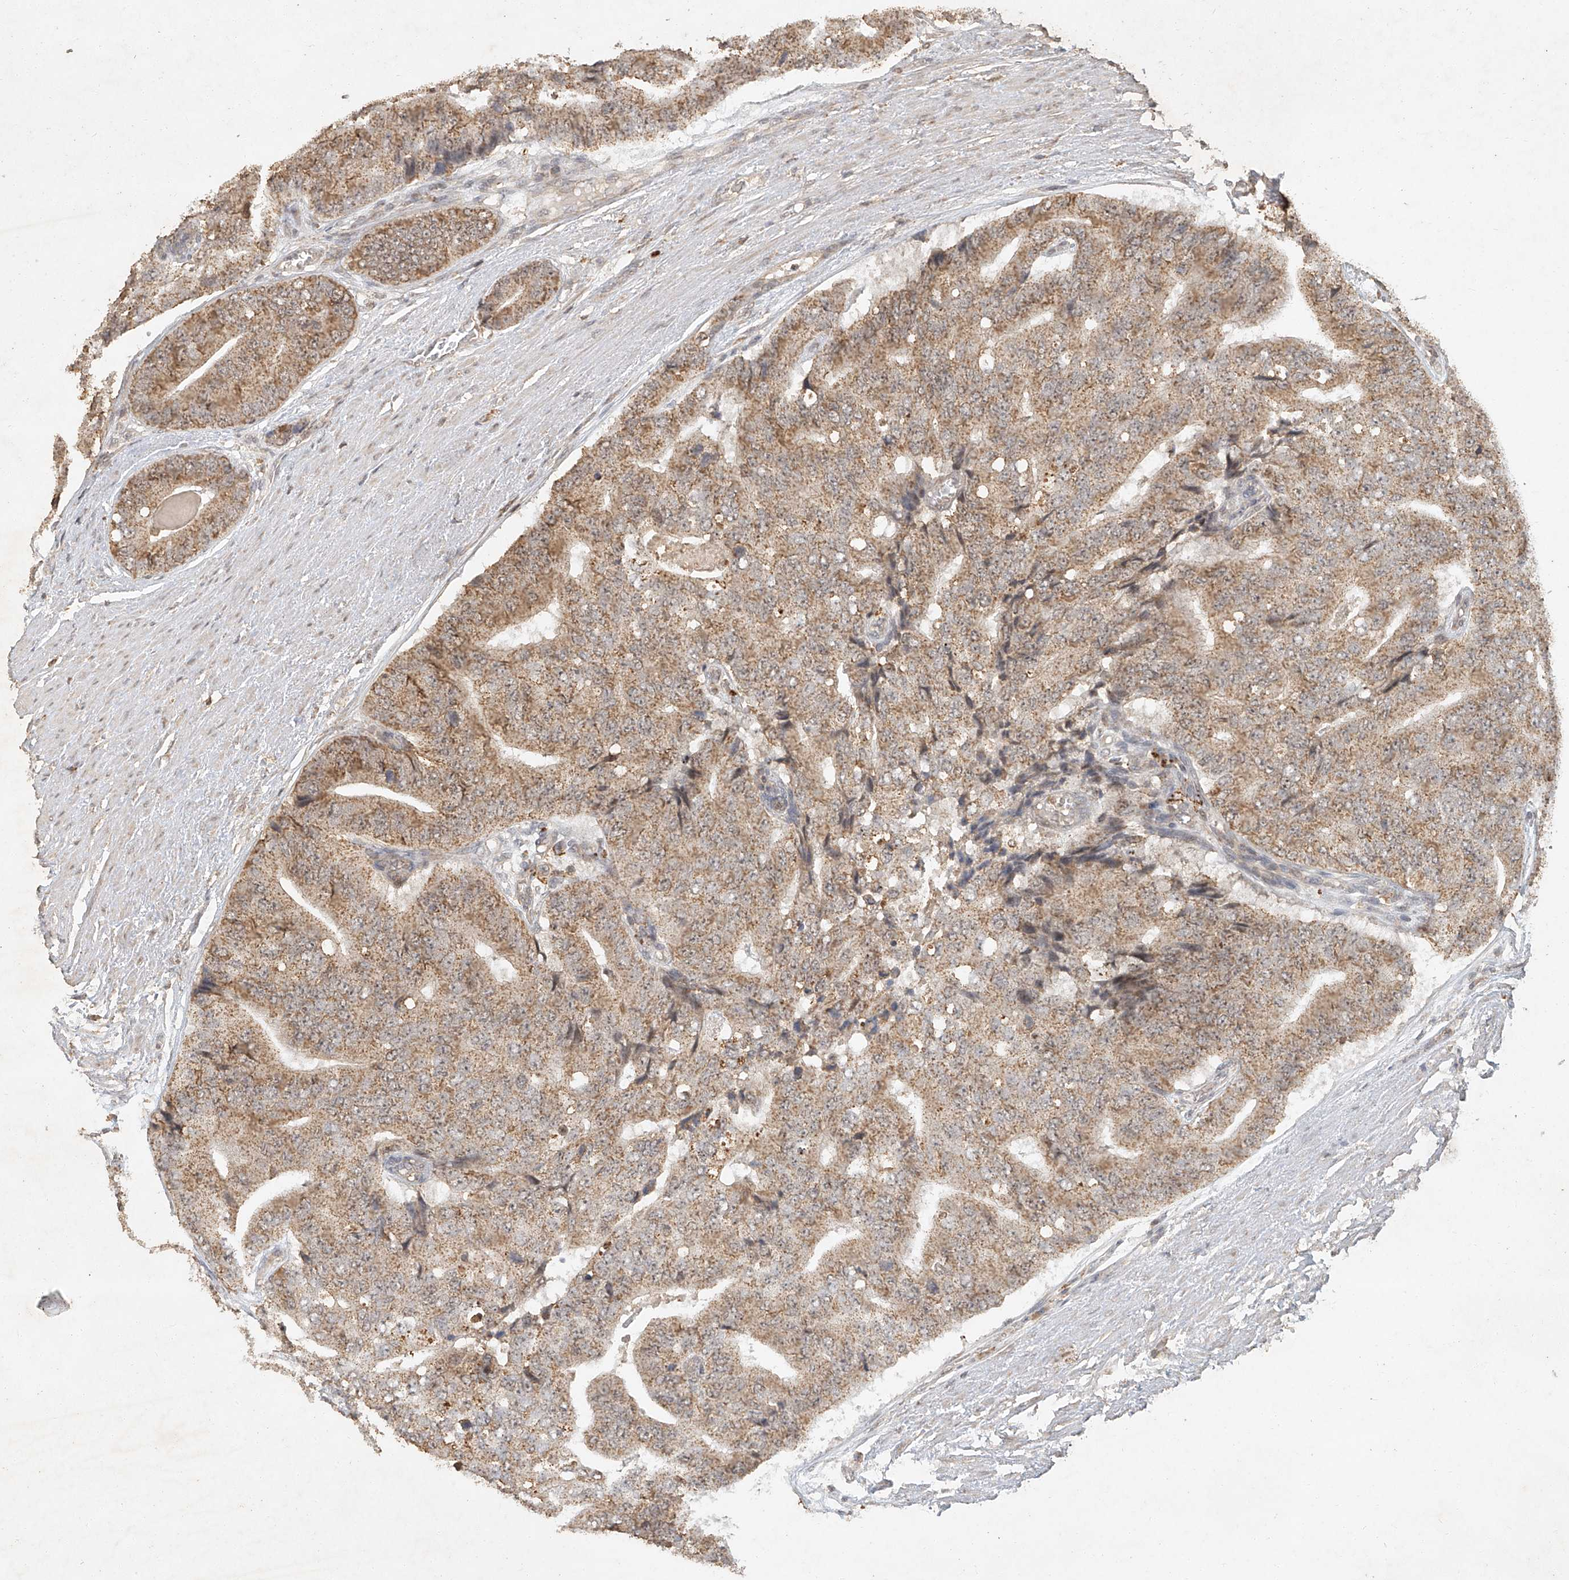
{"staining": {"intensity": "moderate", "quantity": ">75%", "location": "cytoplasmic/membranous"}, "tissue": "prostate cancer", "cell_type": "Tumor cells", "image_type": "cancer", "snomed": [{"axis": "morphology", "description": "Adenocarcinoma, High grade"}, {"axis": "topography", "description": "Prostate"}], "caption": "High-magnification brightfield microscopy of adenocarcinoma (high-grade) (prostate) stained with DAB (3,3'-diaminobenzidine) (brown) and counterstained with hematoxylin (blue). tumor cells exhibit moderate cytoplasmic/membranous expression is seen in about>75% of cells. The protein of interest is stained brown, and the nuclei are stained in blue (DAB IHC with brightfield microscopy, high magnification).", "gene": "CXorf58", "patient": {"sex": "male", "age": 70}}